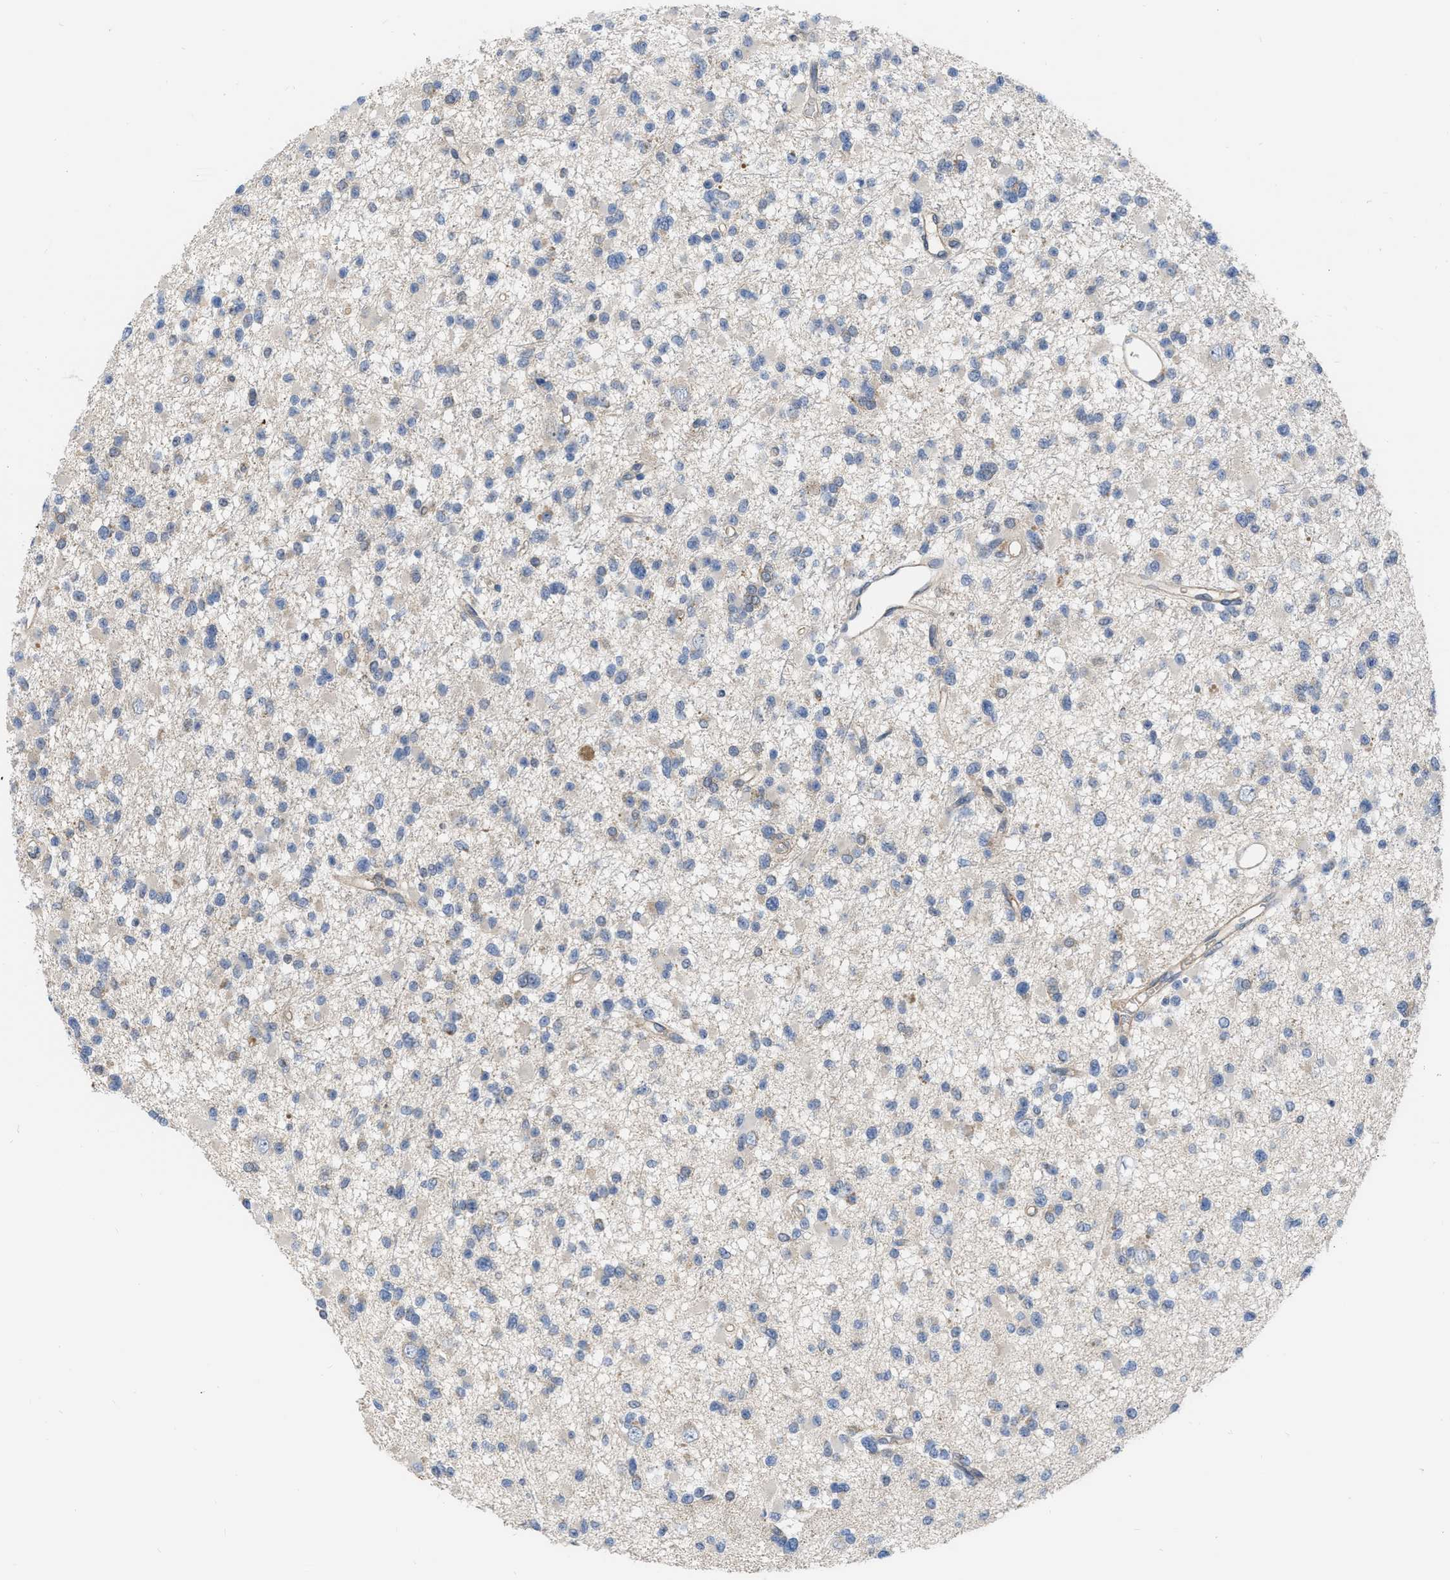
{"staining": {"intensity": "negative", "quantity": "none", "location": "none"}, "tissue": "glioma", "cell_type": "Tumor cells", "image_type": "cancer", "snomed": [{"axis": "morphology", "description": "Glioma, malignant, Low grade"}, {"axis": "topography", "description": "Brain"}], "caption": "Tumor cells are negative for protein expression in human glioma.", "gene": "NAPEPLD", "patient": {"sex": "female", "age": 22}}